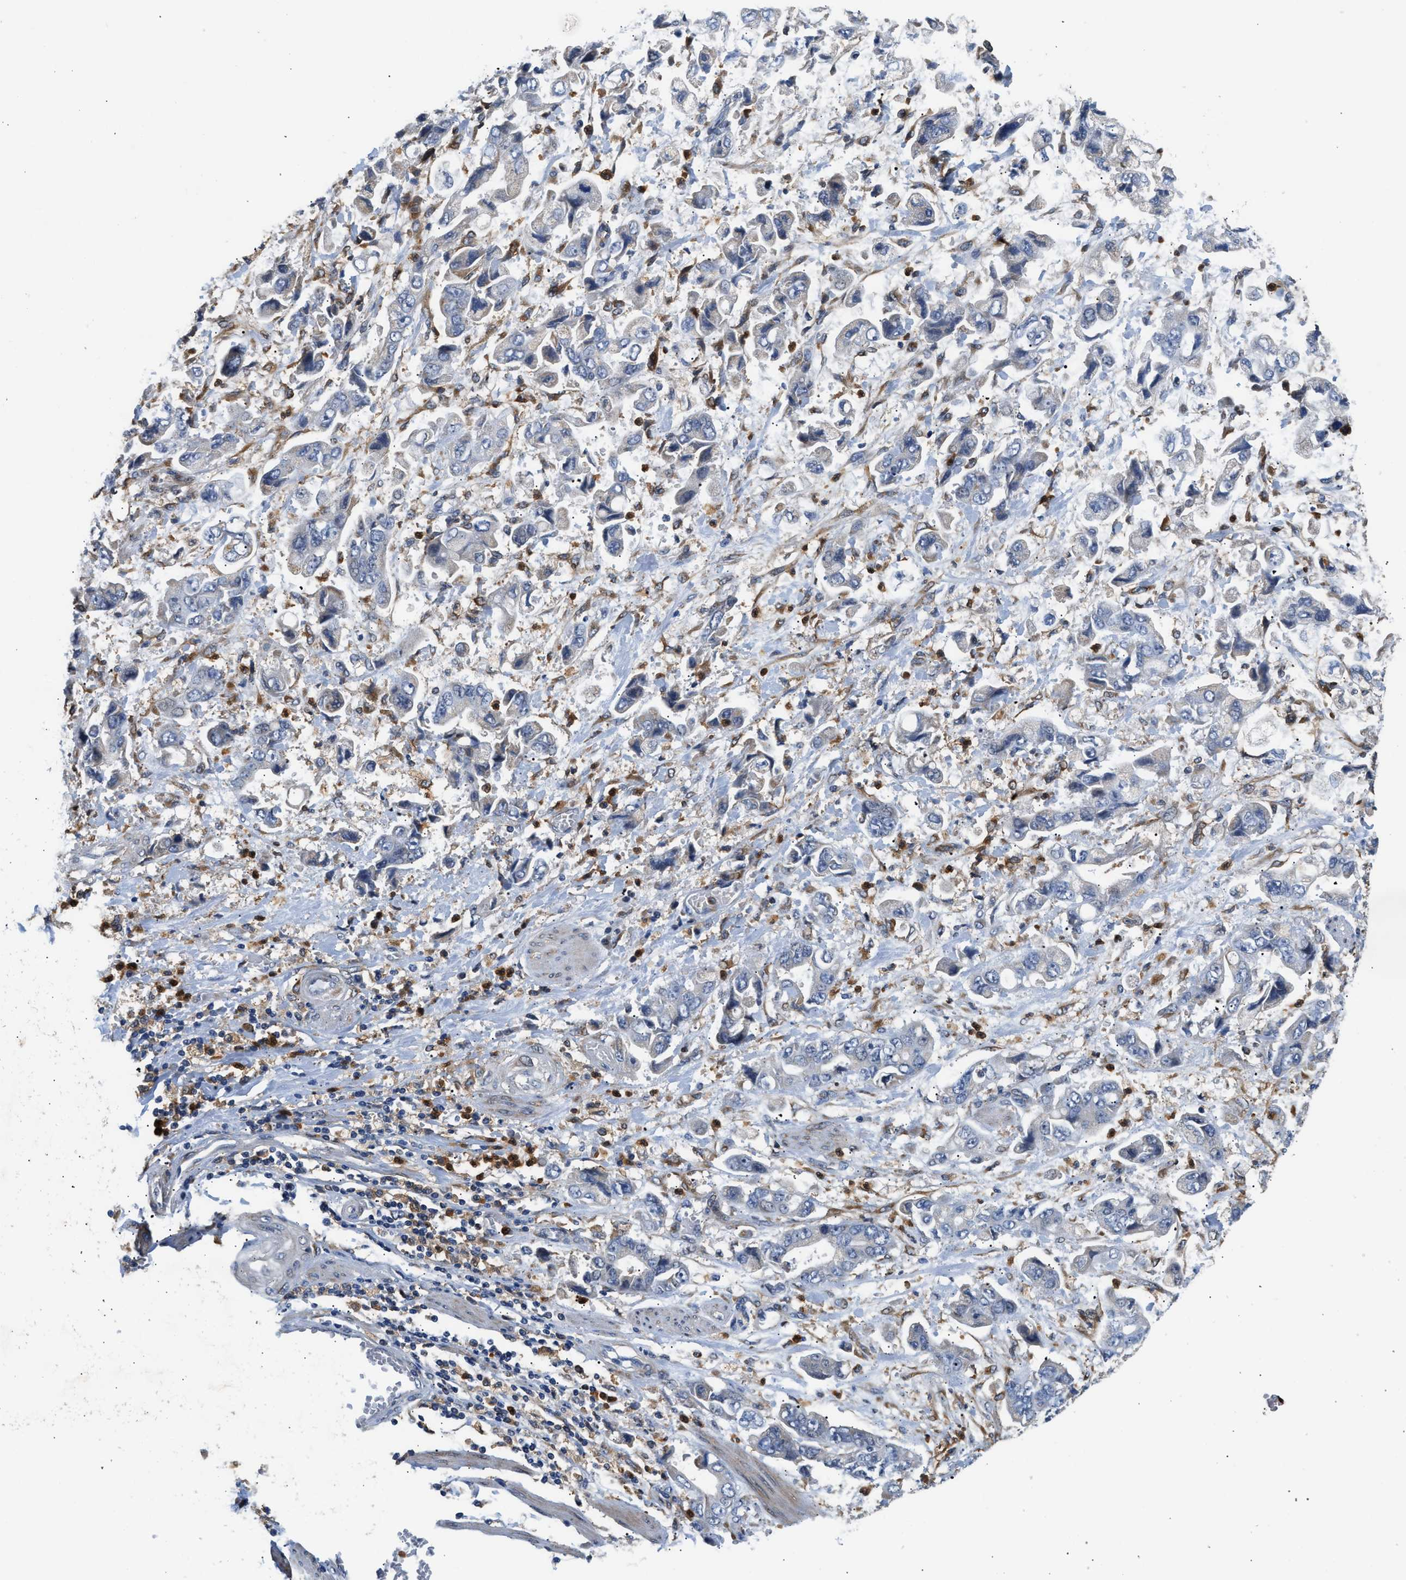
{"staining": {"intensity": "negative", "quantity": "none", "location": "none"}, "tissue": "stomach cancer", "cell_type": "Tumor cells", "image_type": "cancer", "snomed": [{"axis": "morphology", "description": "Normal tissue, NOS"}, {"axis": "morphology", "description": "Adenocarcinoma, NOS"}, {"axis": "topography", "description": "Stomach"}], "caption": "This is an immunohistochemistry image of human stomach cancer. There is no expression in tumor cells.", "gene": "RAB31", "patient": {"sex": "male", "age": 62}}